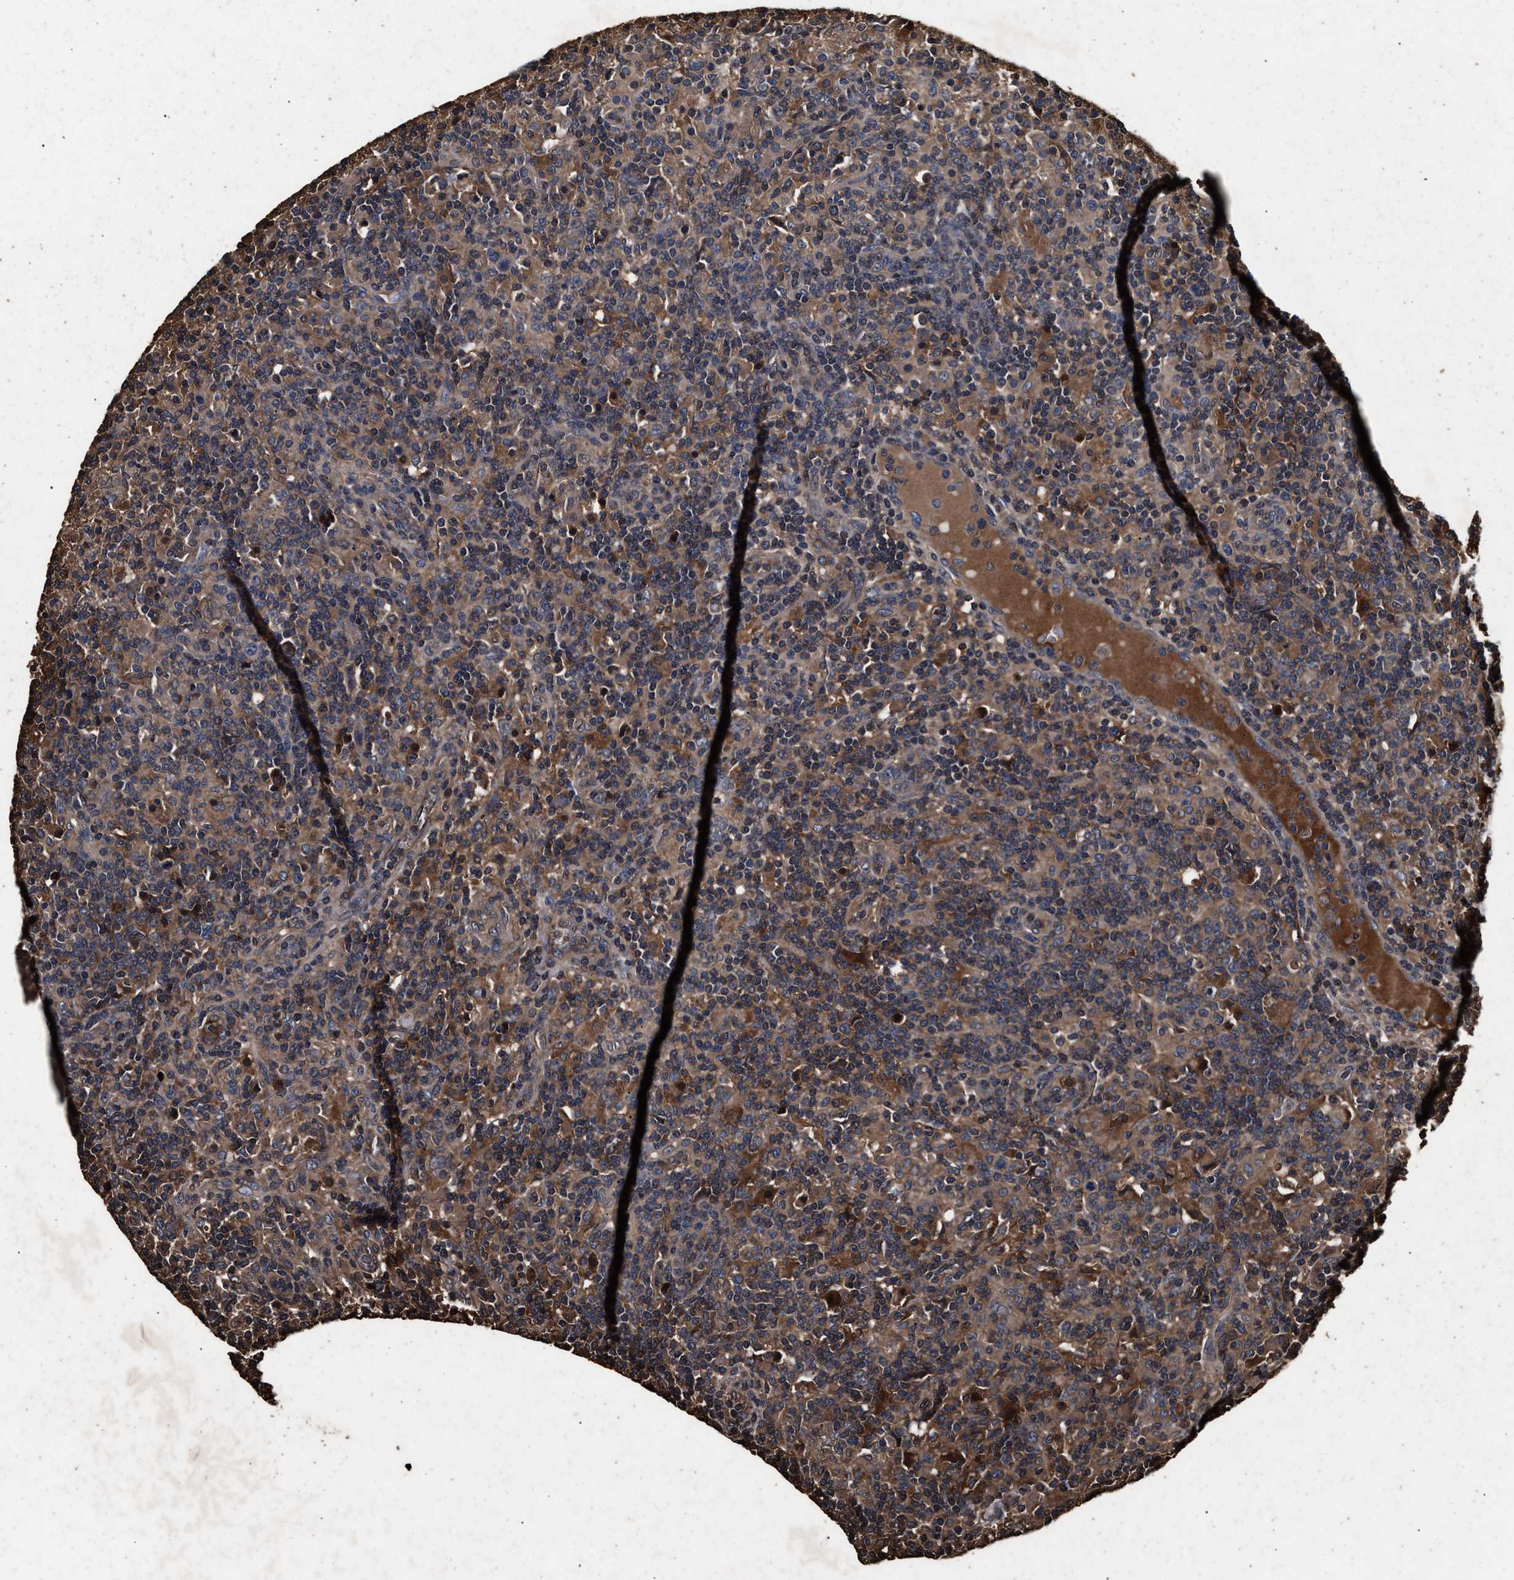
{"staining": {"intensity": "moderate", "quantity": ">75%", "location": "cytoplasmic/membranous"}, "tissue": "lymphoma", "cell_type": "Tumor cells", "image_type": "cancer", "snomed": [{"axis": "morphology", "description": "Hodgkin's disease, NOS"}, {"axis": "topography", "description": "Lymph node"}], "caption": "An IHC histopathology image of tumor tissue is shown. Protein staining in brown shows moderate cytoplasmic/membranous positivity in Hodgkin's disease within tumor cells. The protein is stained brown, and the nuclei are stained in blue (DAB (3,3'-diaminobenzidine) IHC with brightfield microscopy, high magnification).", "gene": "KYAT1", "patient": {"sex": "male", "age": 70}}